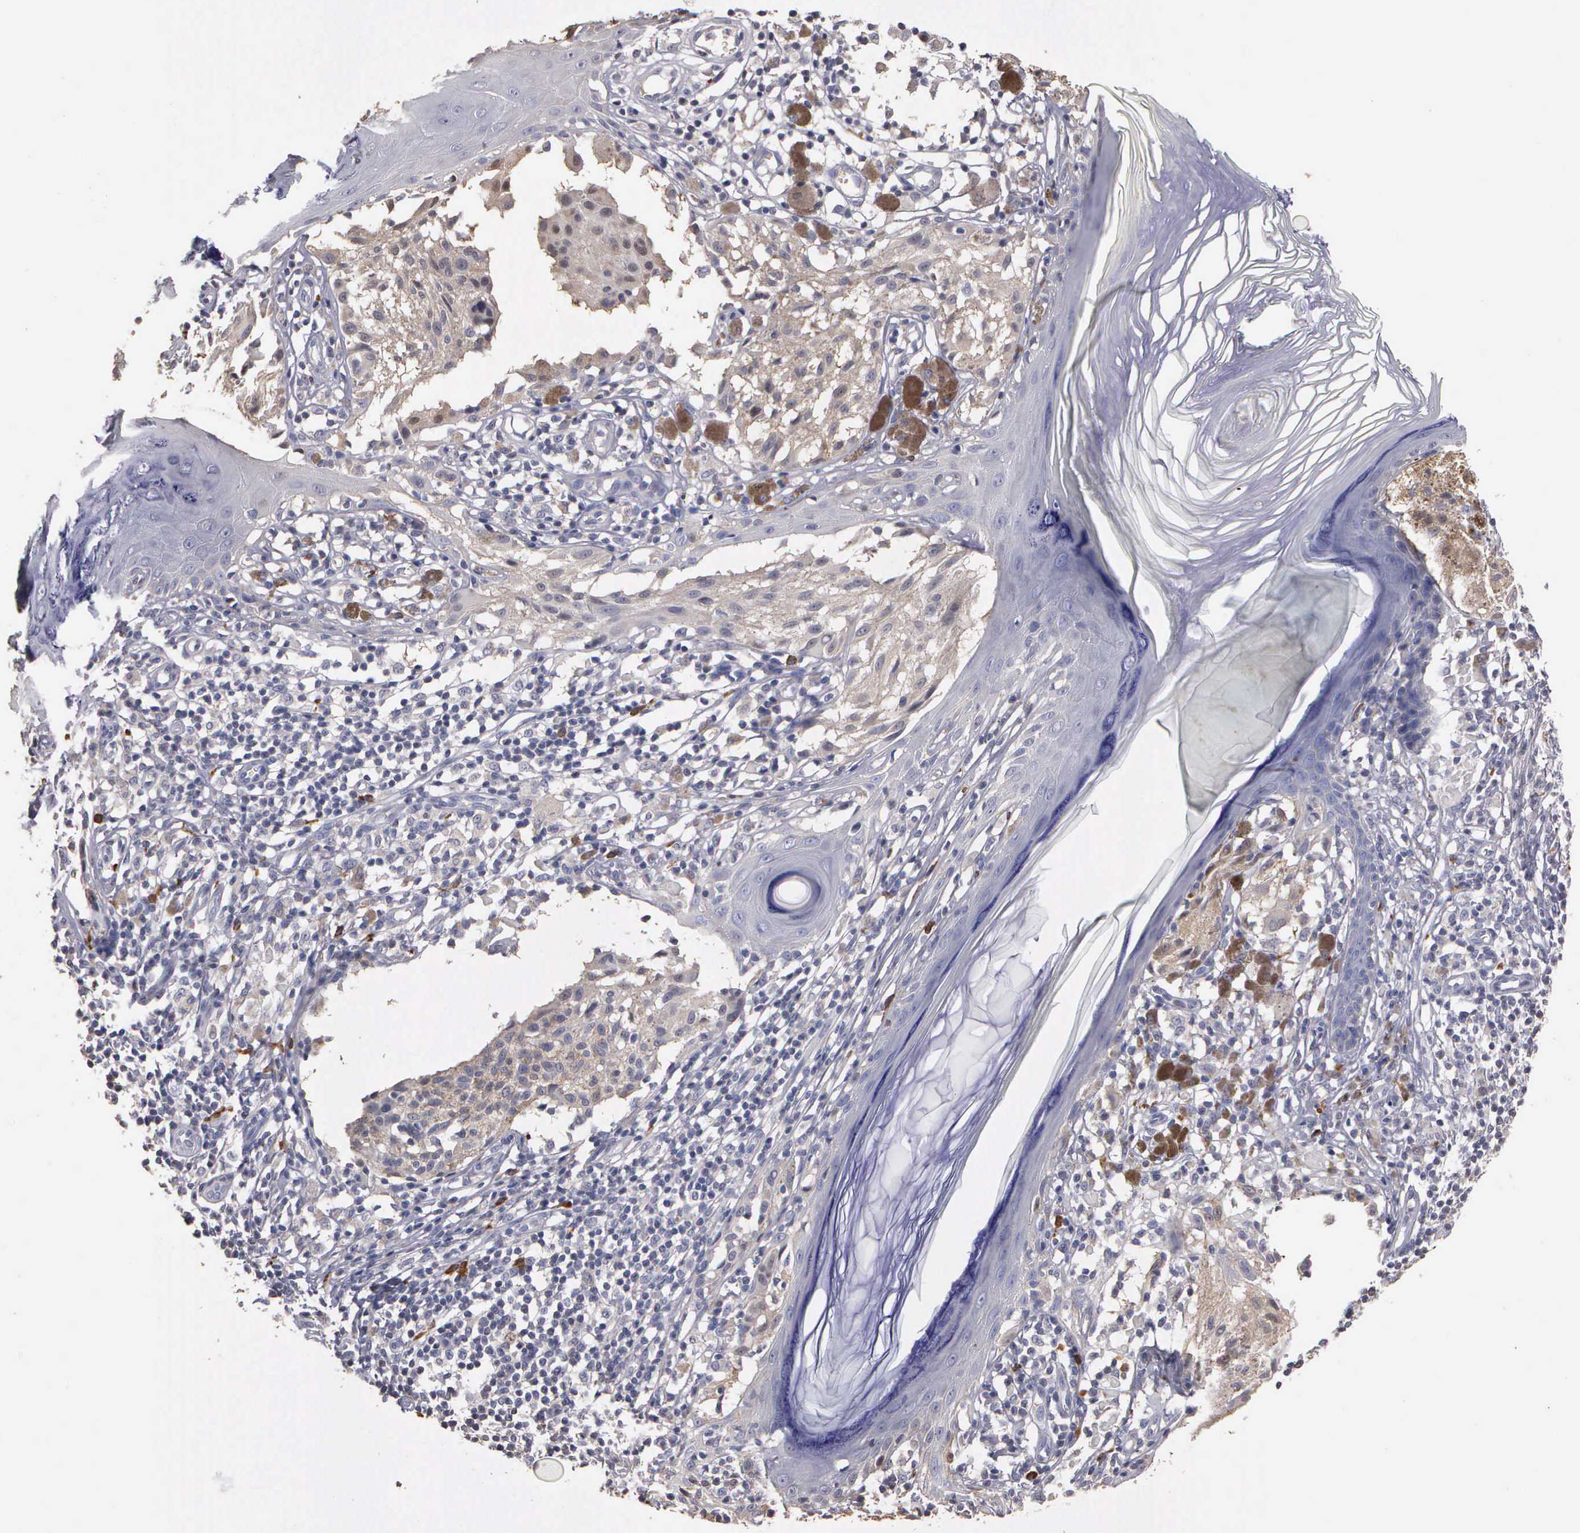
{"staining": {"intensity": "weak", "quantity": ">75%", "location": "cytoplasmic/membranous"}, "tissue": "melanoma", "cell_type": "Tumor cells", "image_type": "cancer", "snomed": [{"axis": "morphology", "description": "Malignant melanoma, NOS"}, {"axis": "topography", "description": "Skin"}], "caption": "IHC image of human melanoma stained for a protein (brown), which shows low levels of weak cytoplasmic/membranous staining in approximately >75% of tumor cells.", "gene": "ENO3", "patient": {"sex": "male", "age": 36}}